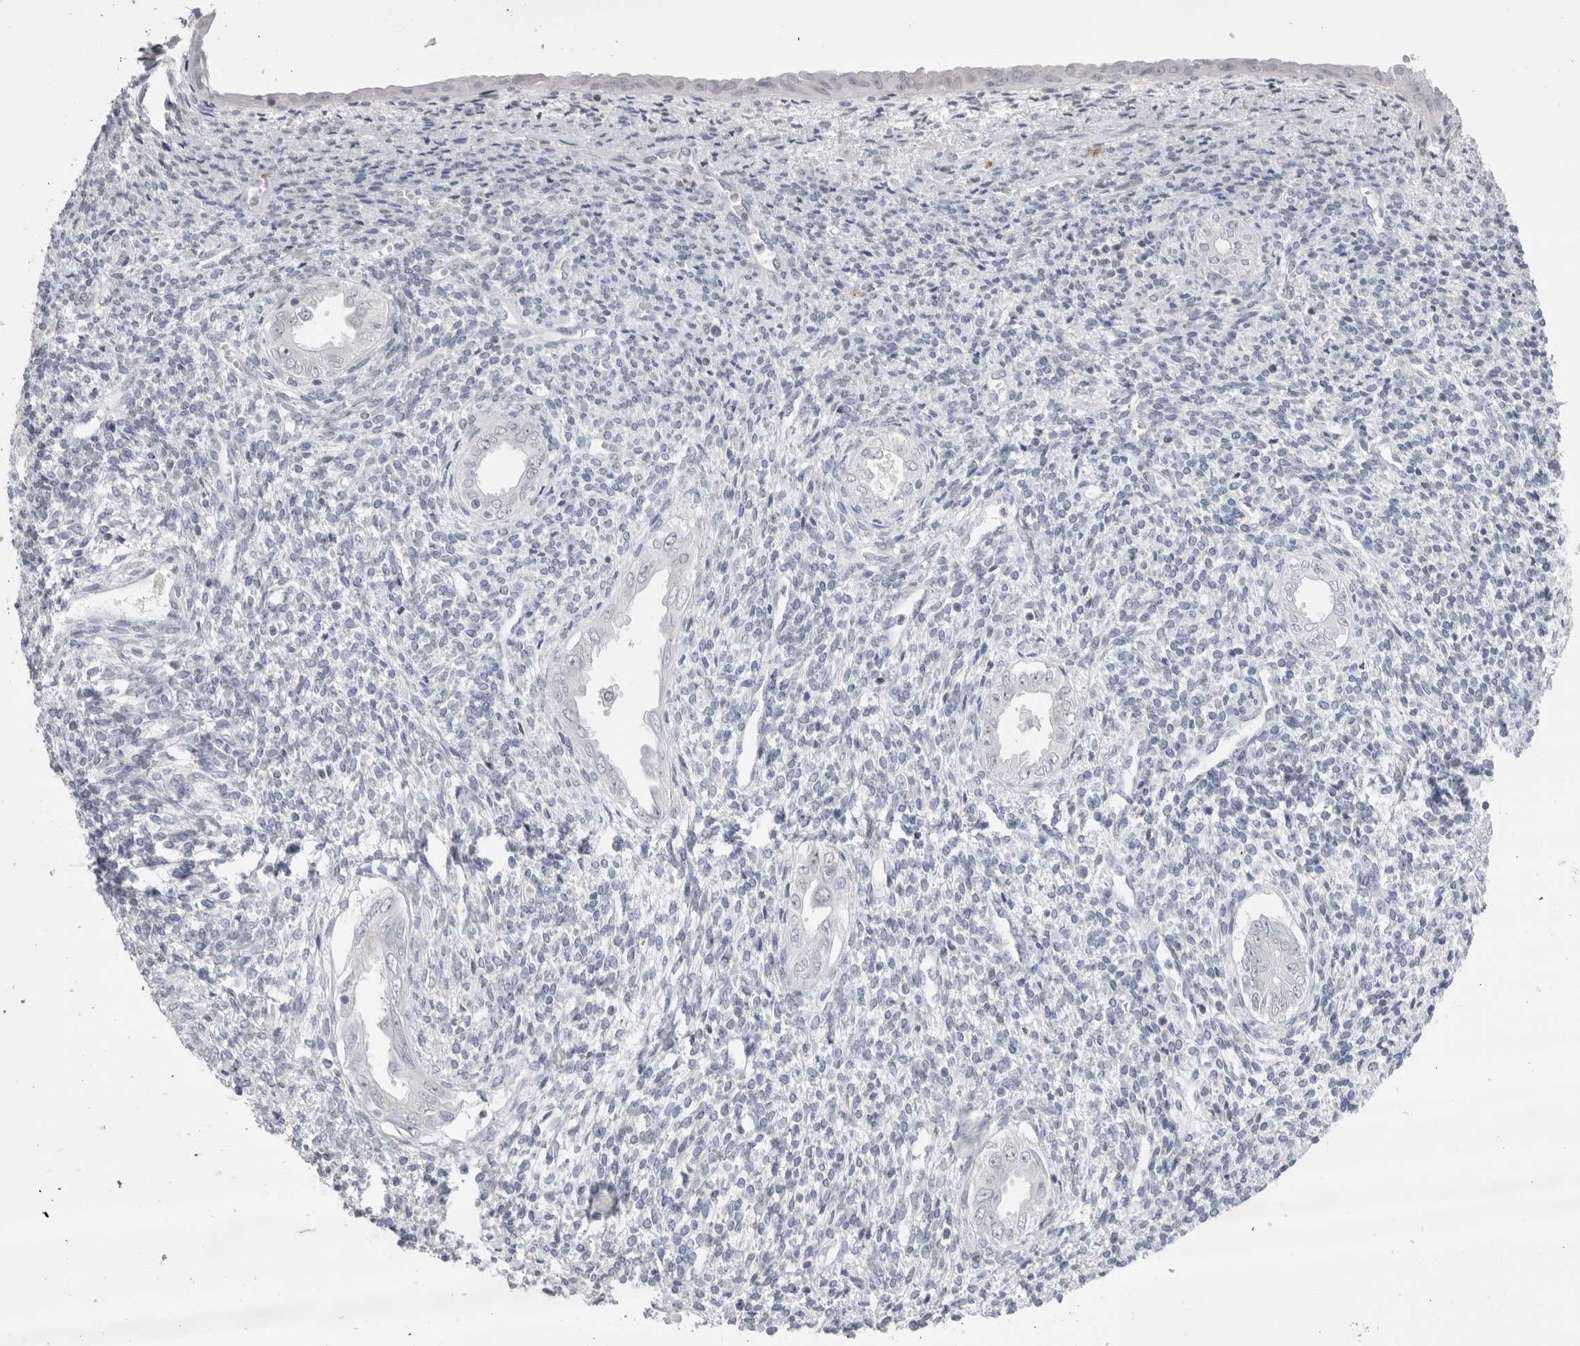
{"staining": {"intensity": "negative", "quantity": "none", "location": "none"}, "tissue": "endometrium", "cell_type": "Cells in endometrial stroma", "image_type": "normal", "snomed": [{"axis": "morphology", "description": "Normal tissue, NOS"}, {"axis": "topography", "description": "Endometrium"}], "caption": "Cells in endometrial stroma are negative for protein expression in normal human endometrium.", "gene": "FNDC8", "patient": {"sex": "female", "age": 66}}